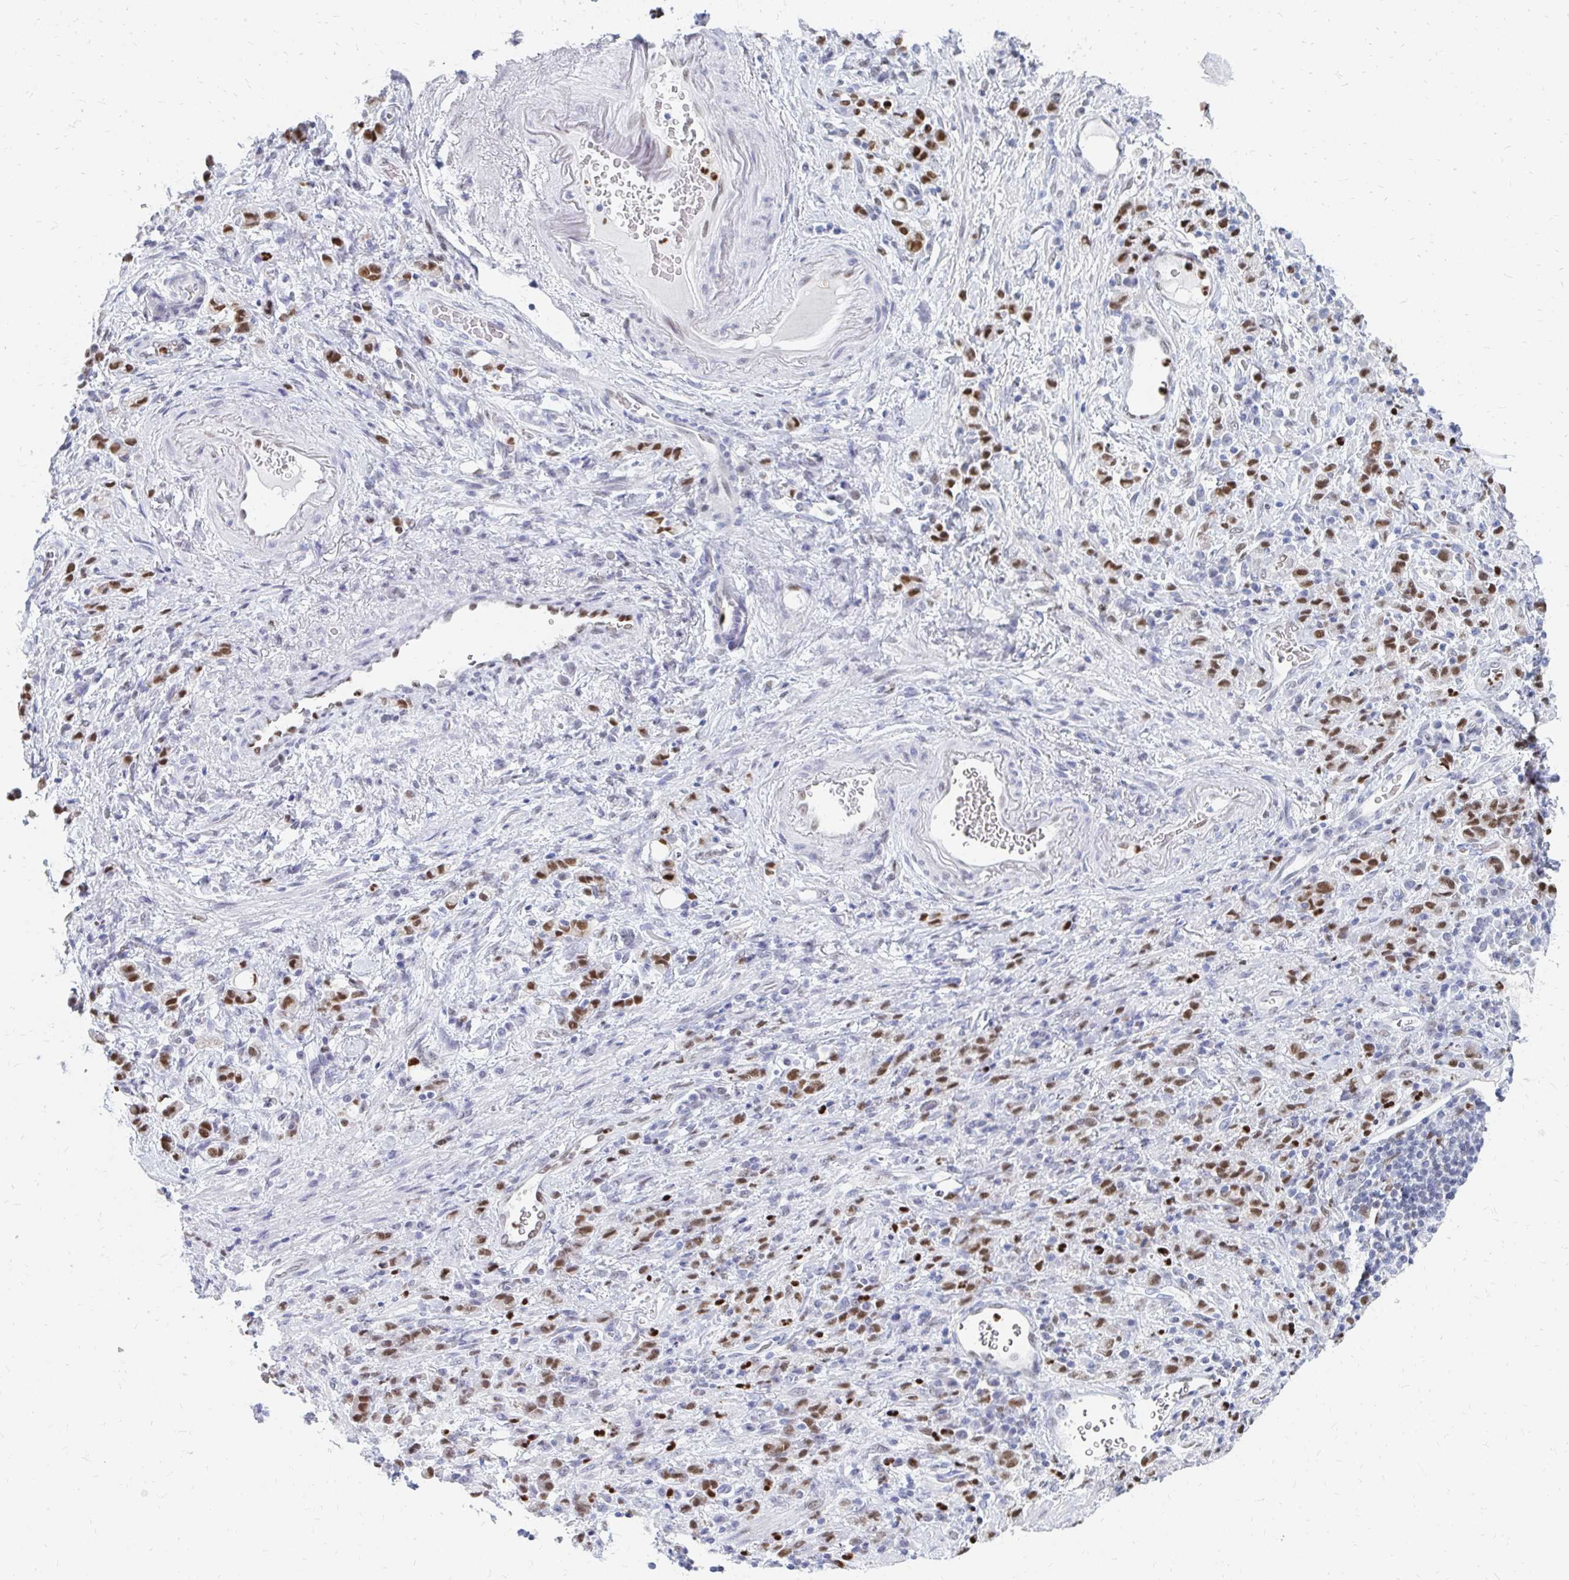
{"staining": {"intensity": "moderate", "quantity": ">75%", "location": "nuclear"}, "tissue": "stomach cancer", "cell_type": "Tumor cells", "image_type": "cancer", "snomed": [{"axis": "morphology", "description": "Adenocarcinoma, NOS"}, {"axis": "topography", "description": "Stomach"}], "caption": "Adenocarcinoma (stomach) stained with immunohistochemistry displays moderate nuclear positivity in approximately >75% of tumor cells.", "gene": "PLK3", "patient": {"sex": "male", "age": 77}}